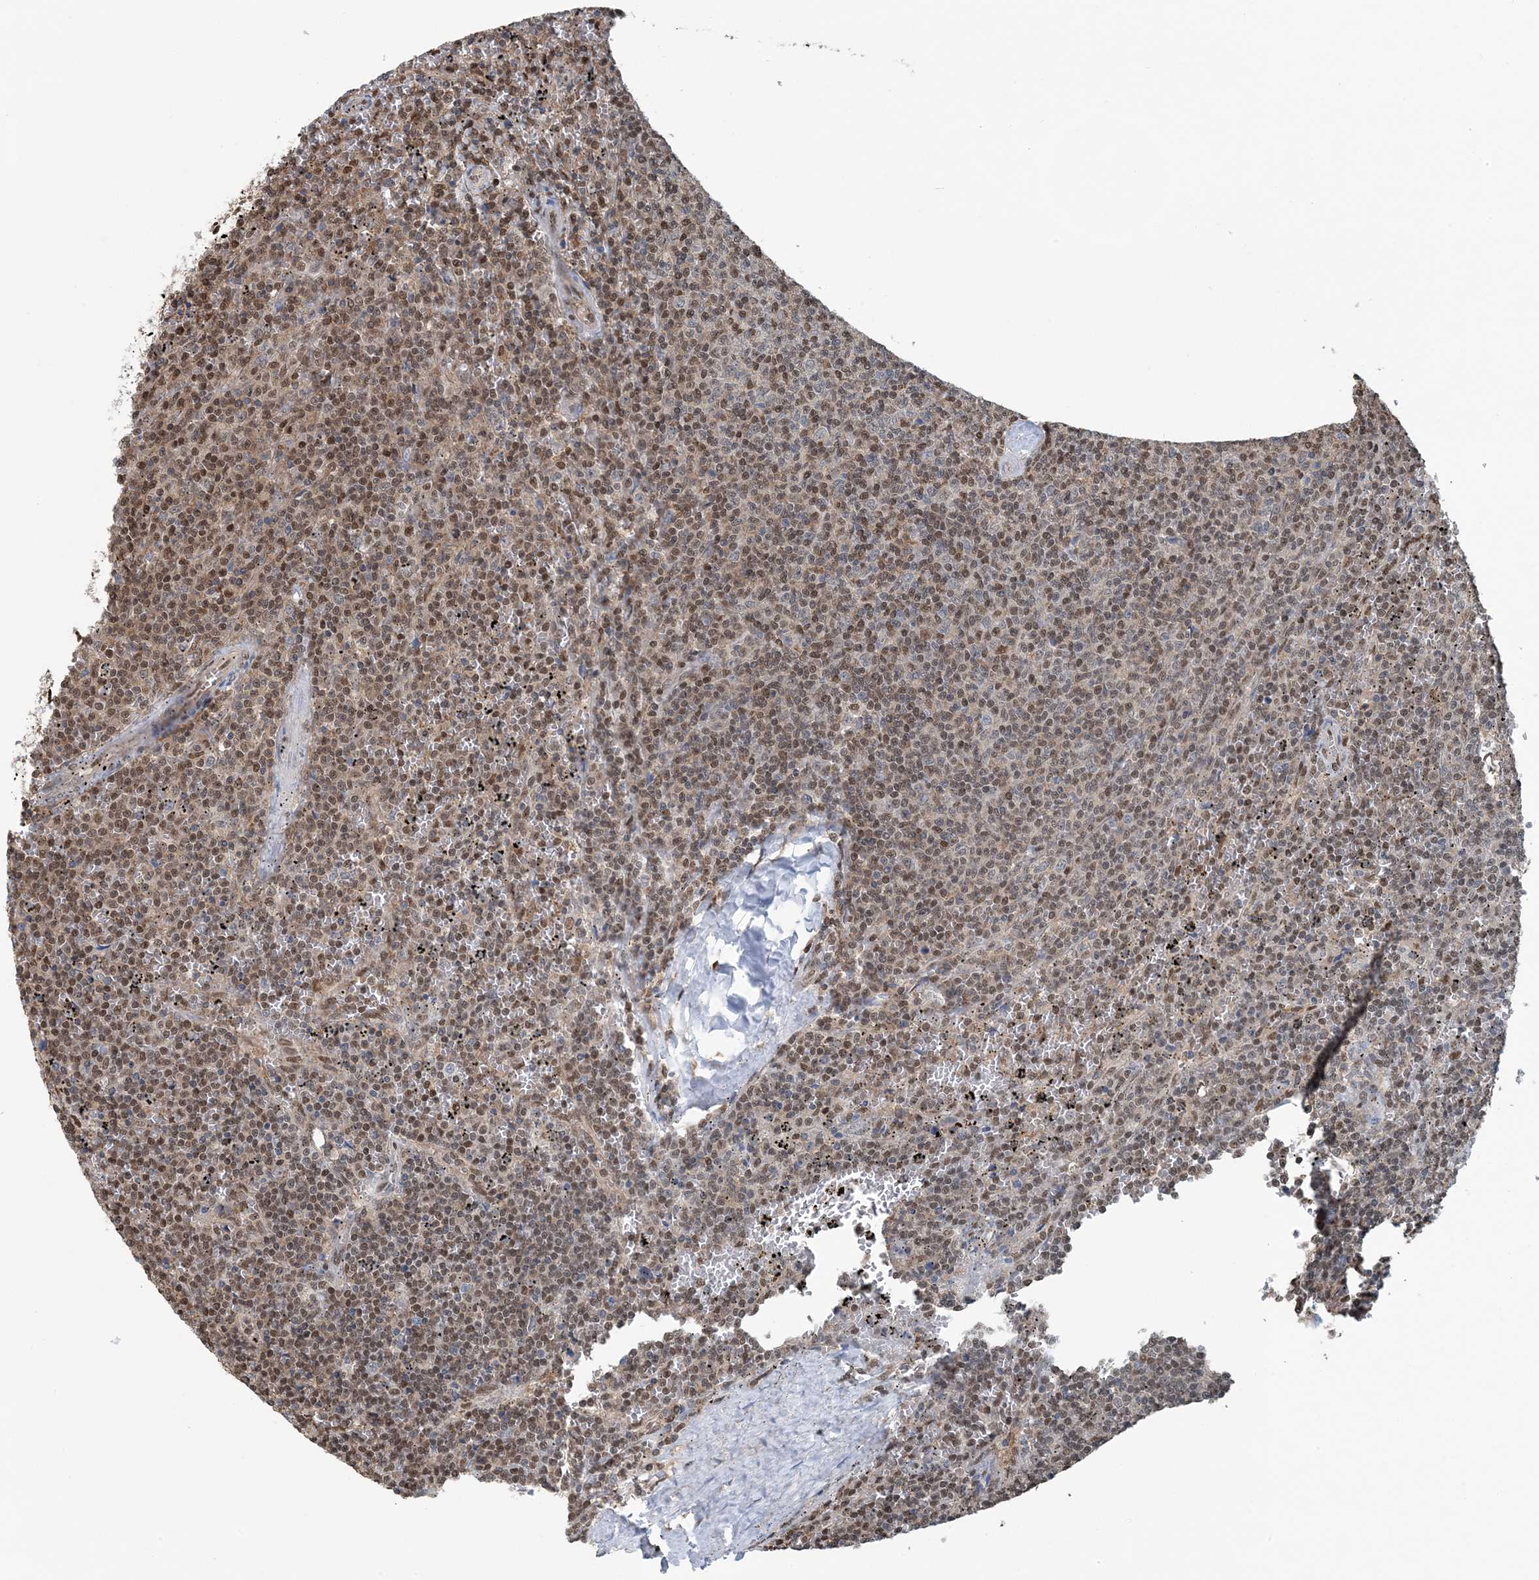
{"staining": {"intensity": "moderate", "quantity": ">75%", "location": "nuclear"}, "tissue": "lymphoma", "cell_type": "Tumor cells", "image_type": "cancer", "snomed": [{"axis": "morphology", "description": "Malignant lymphoma, non-Hodgkin's type, Low grade"}, {"axis": "topography", "description": "Spleen"}], "caption": "Immunohistochemistry (DAB (3,3'-diaminobenzidine)) staining of malignant lymphoma, non-Hodgkin's type (low-grade) displays moderate nuclear protein expression in about >75% of tumor cells.", "gene": "HIKESHI", "patient": {"sex": "female", "age": 50}}